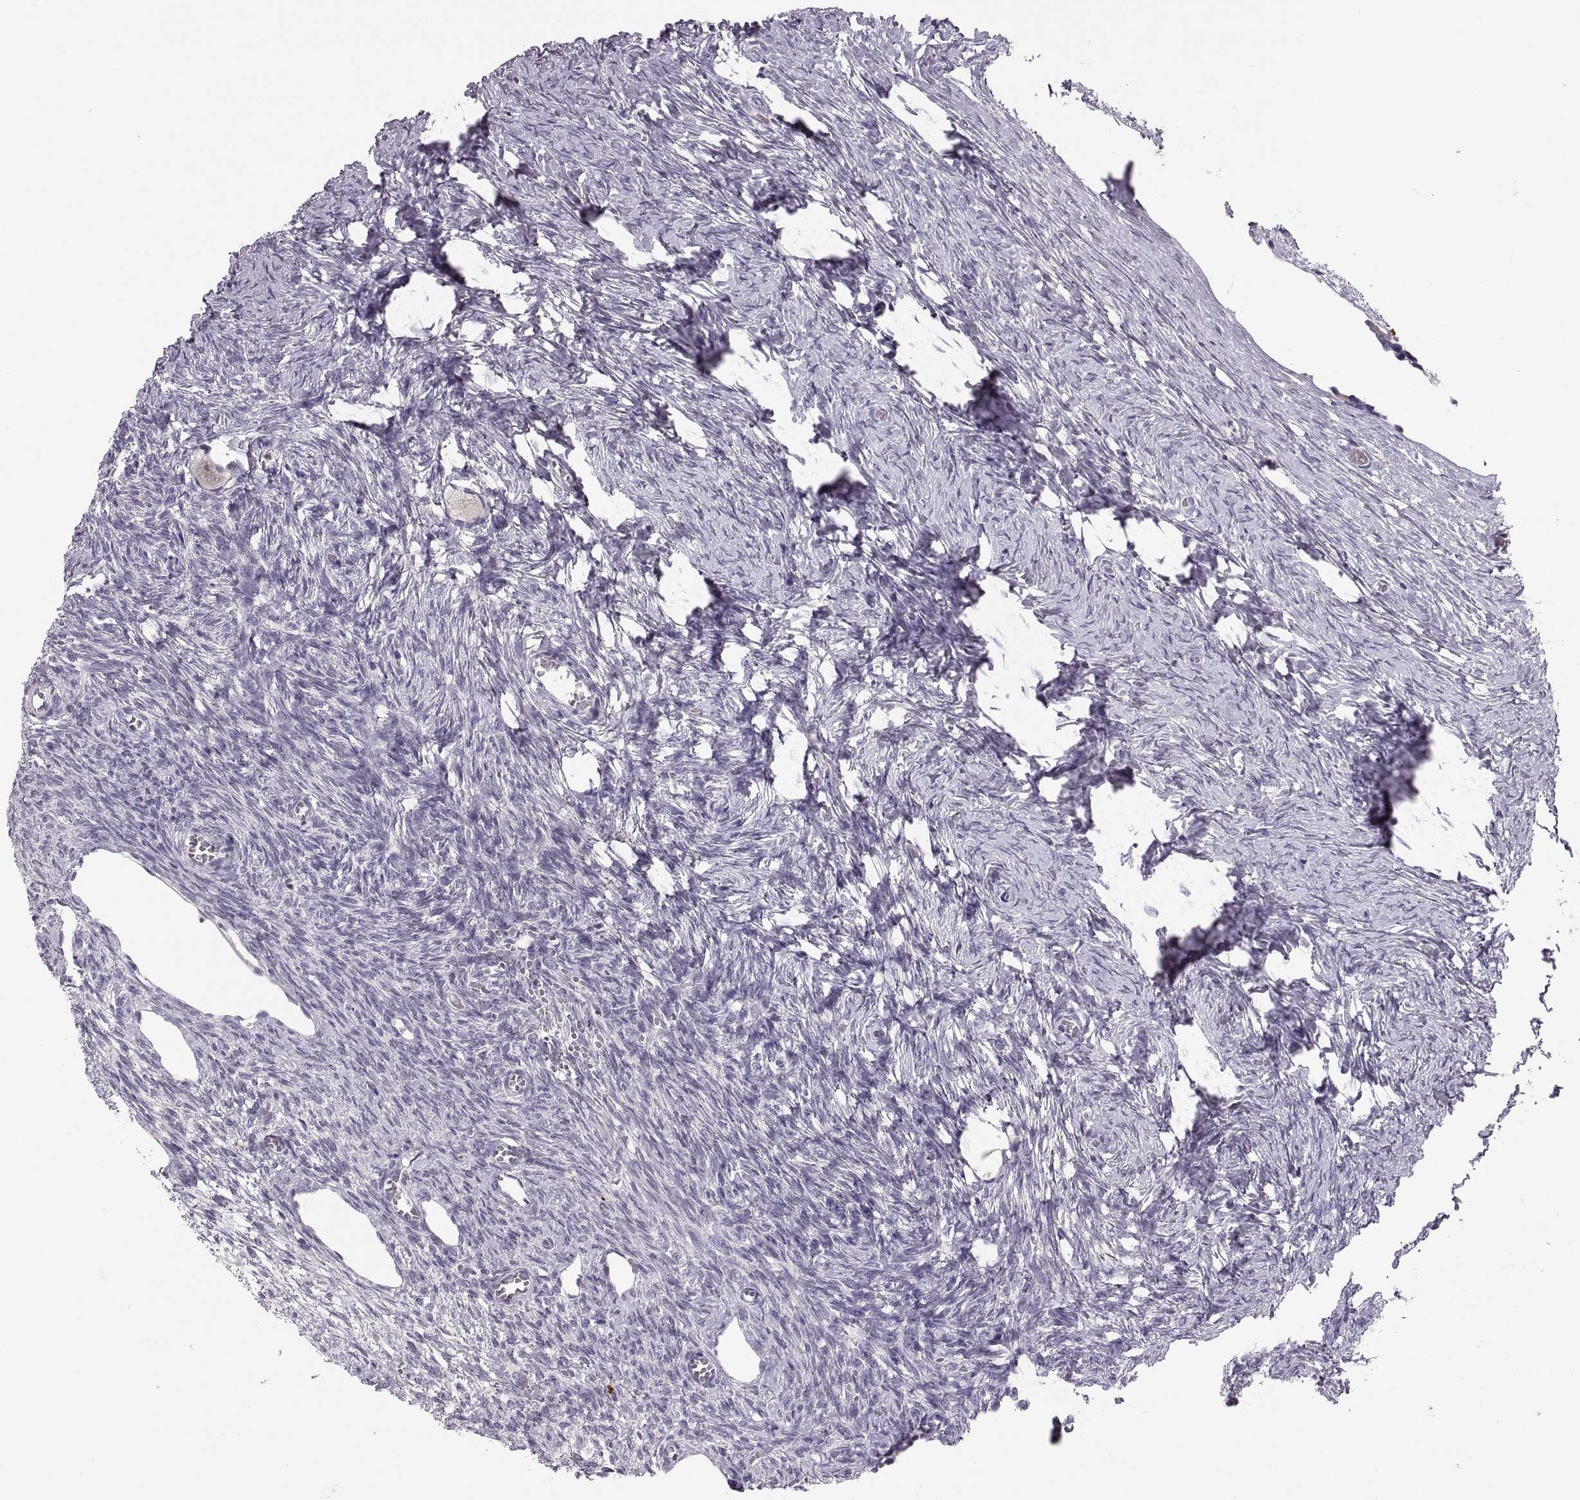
{"staining": {"intensity": "negative", "quantity": "none", "location": "none"}, "tissue": "ovary", "cell_type": "Follicle cells", "image_type": "normal", "snomed": [{"axis": "morphology", "description": "Normal tissue, NOS"}, {"axis": "topography", "description": "Ovary"}], "caption": "A histopathology image of ovary stained for a protein displays no brown staining in follicle cells. Brightfield microscopy of immunohistochemistry (IHC) stained with DAB (brown) and hematoxylin (blue), captured at high magnification.", "gene": "ADH6", "patient": {"sex": "female", "age": 27}}